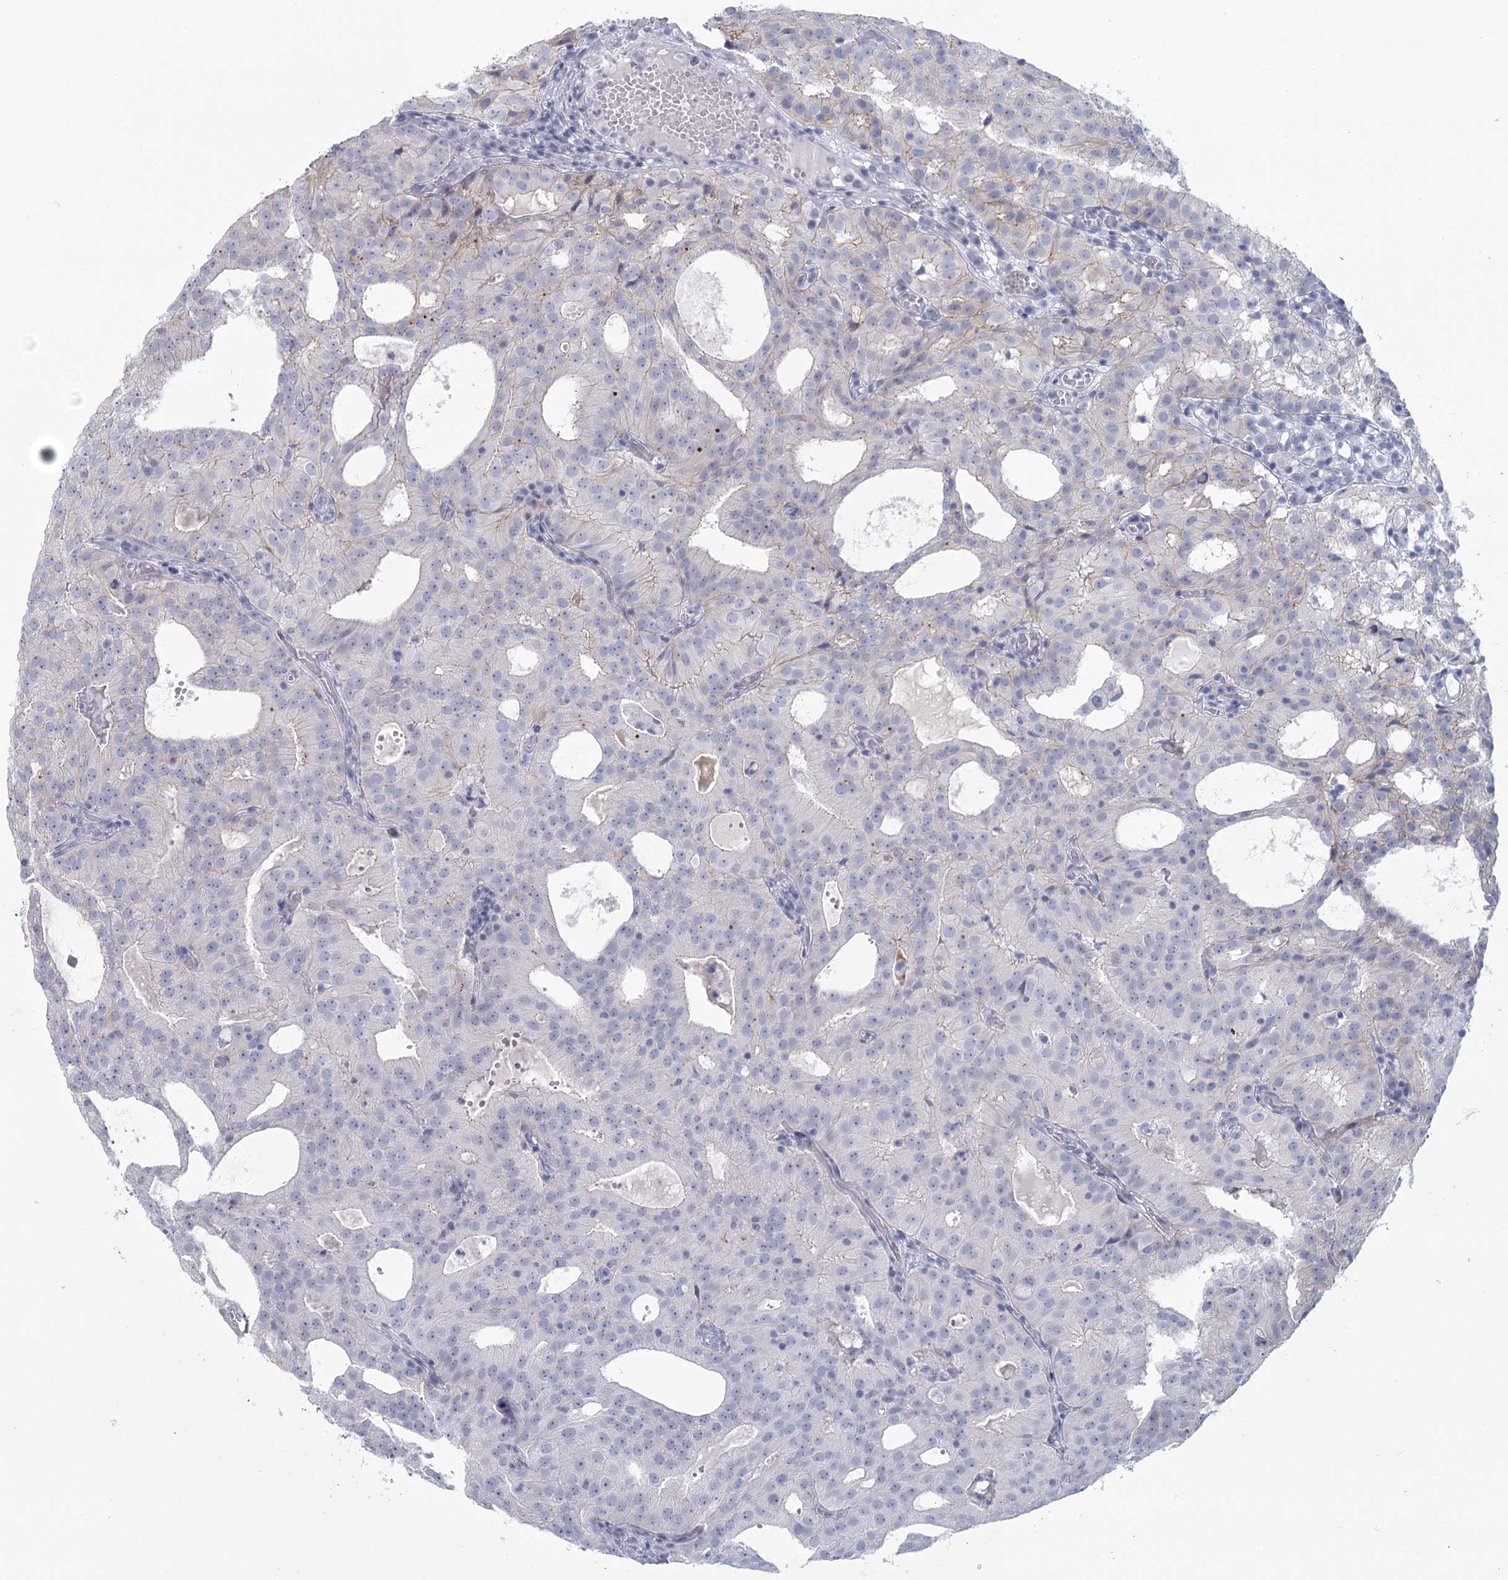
{"staining": {"intensity": "negative", "quantity": "none", "location": "none"}, "tissue": "prostate cancer", "cell_type": "Tumor cells", "image_type": "cancer", "snomed": [{"axis": "morphology", "description": "Adenocarcinoma, Medium grade"}, {"axis": "topography", "description": "Prostate"}], "caption": "Prostate medium-grade adenocarcinoma stained for a protein using immunohistochemistry (IHC) demonstrates no staining tumor cells.", "gene": "WNT8B", "patient": {"sex": "male", "age": 88}}